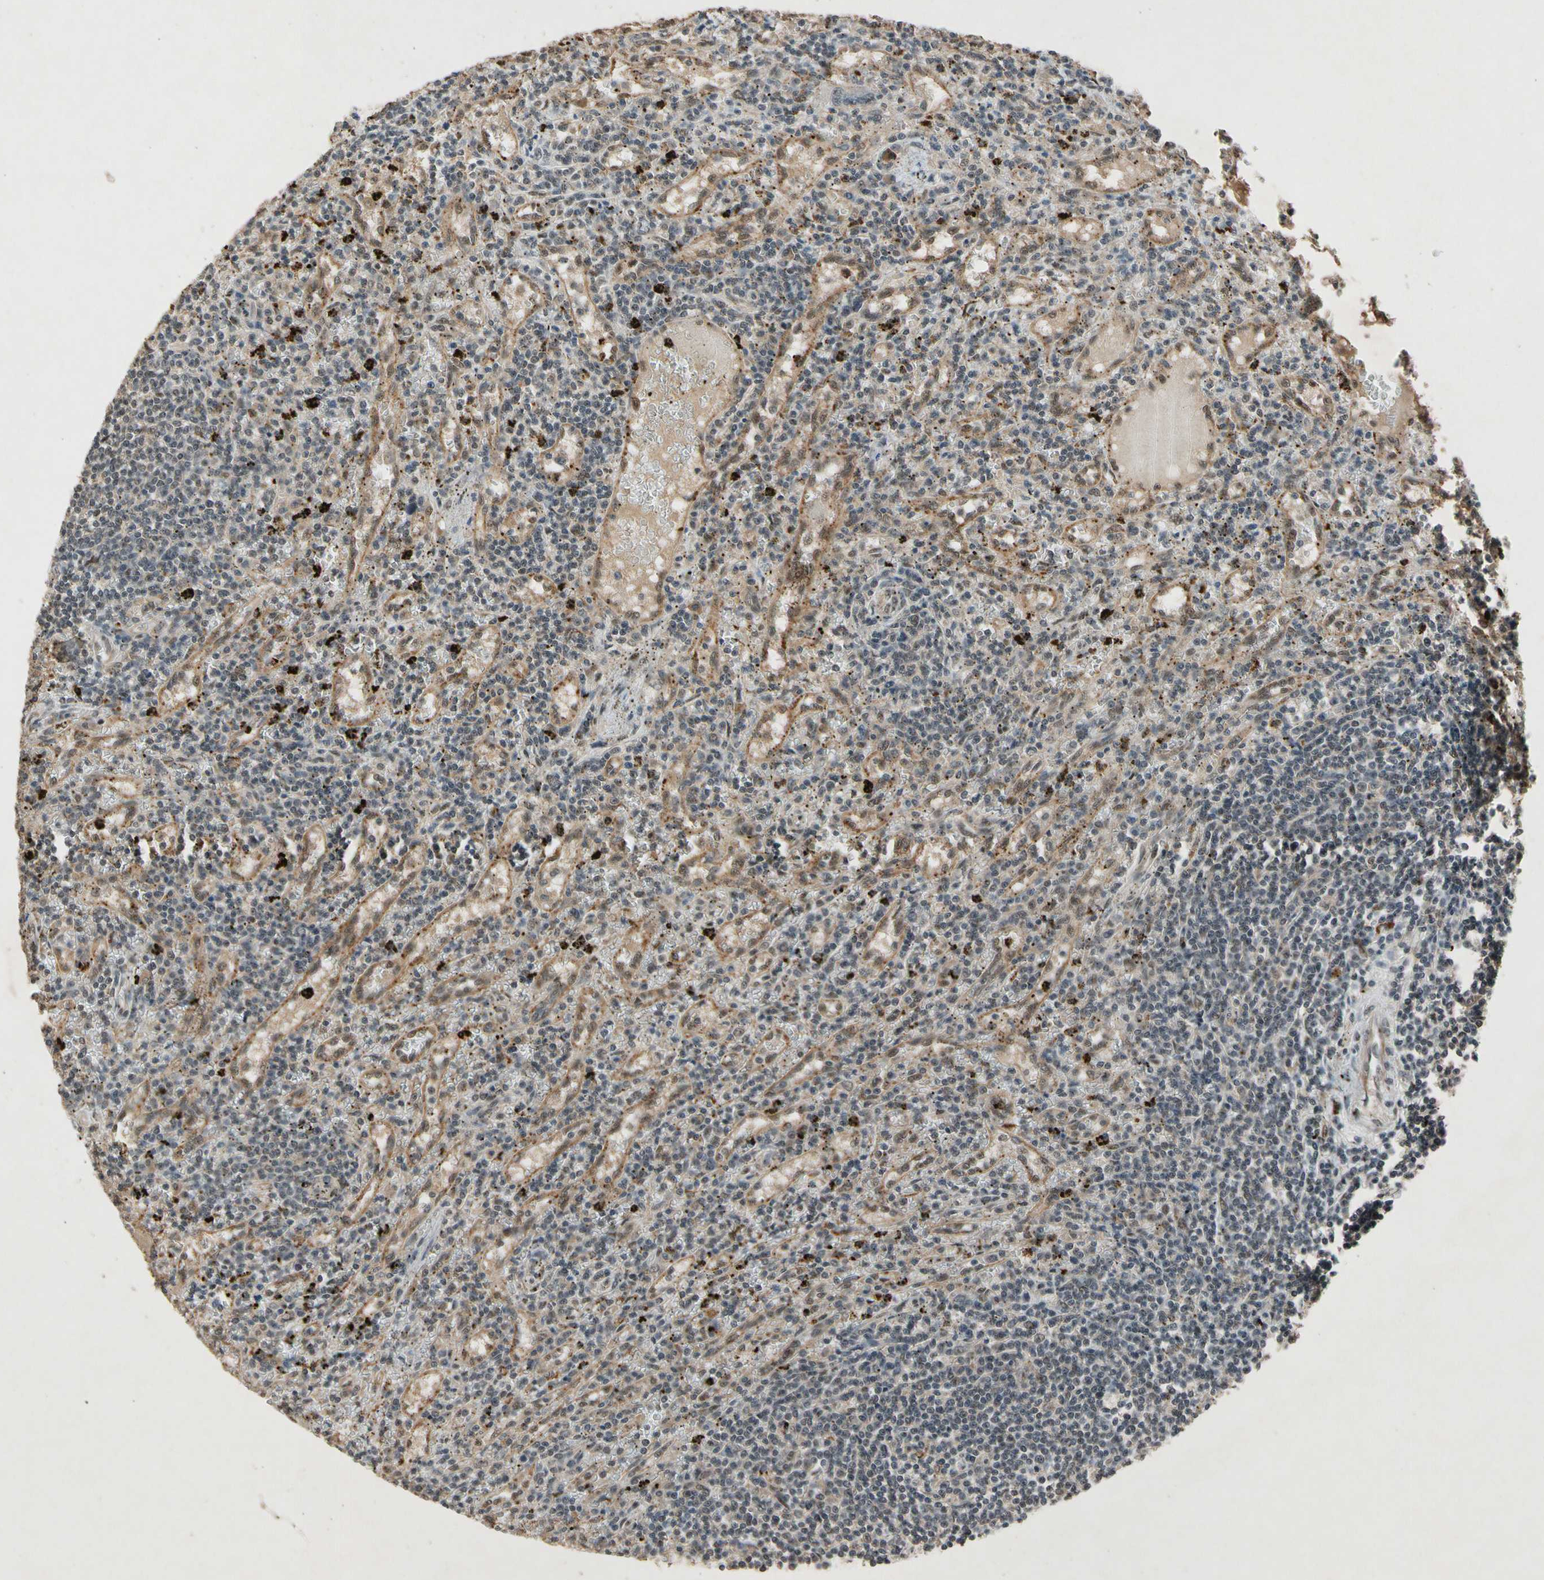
{"staining": {"intensity": "weak", "quantity": "25%-75%", "location": "nuclear"}, "tissue": "lymphoma", "cell_type": "Tumor cells", "image_type": "cancer", "snomed": [{"axis": "morphology", "description": "Malignant lymphoma, non-Hodgkin's type, Low grade"}, {"axis": "topography", "description": "Spleen"}], "caption": "Lymphoma stained with a protein marker demonstrates weak staining in tumor cells.", "gene": "PML", "patient": {"sex": "male", "age": 76}}